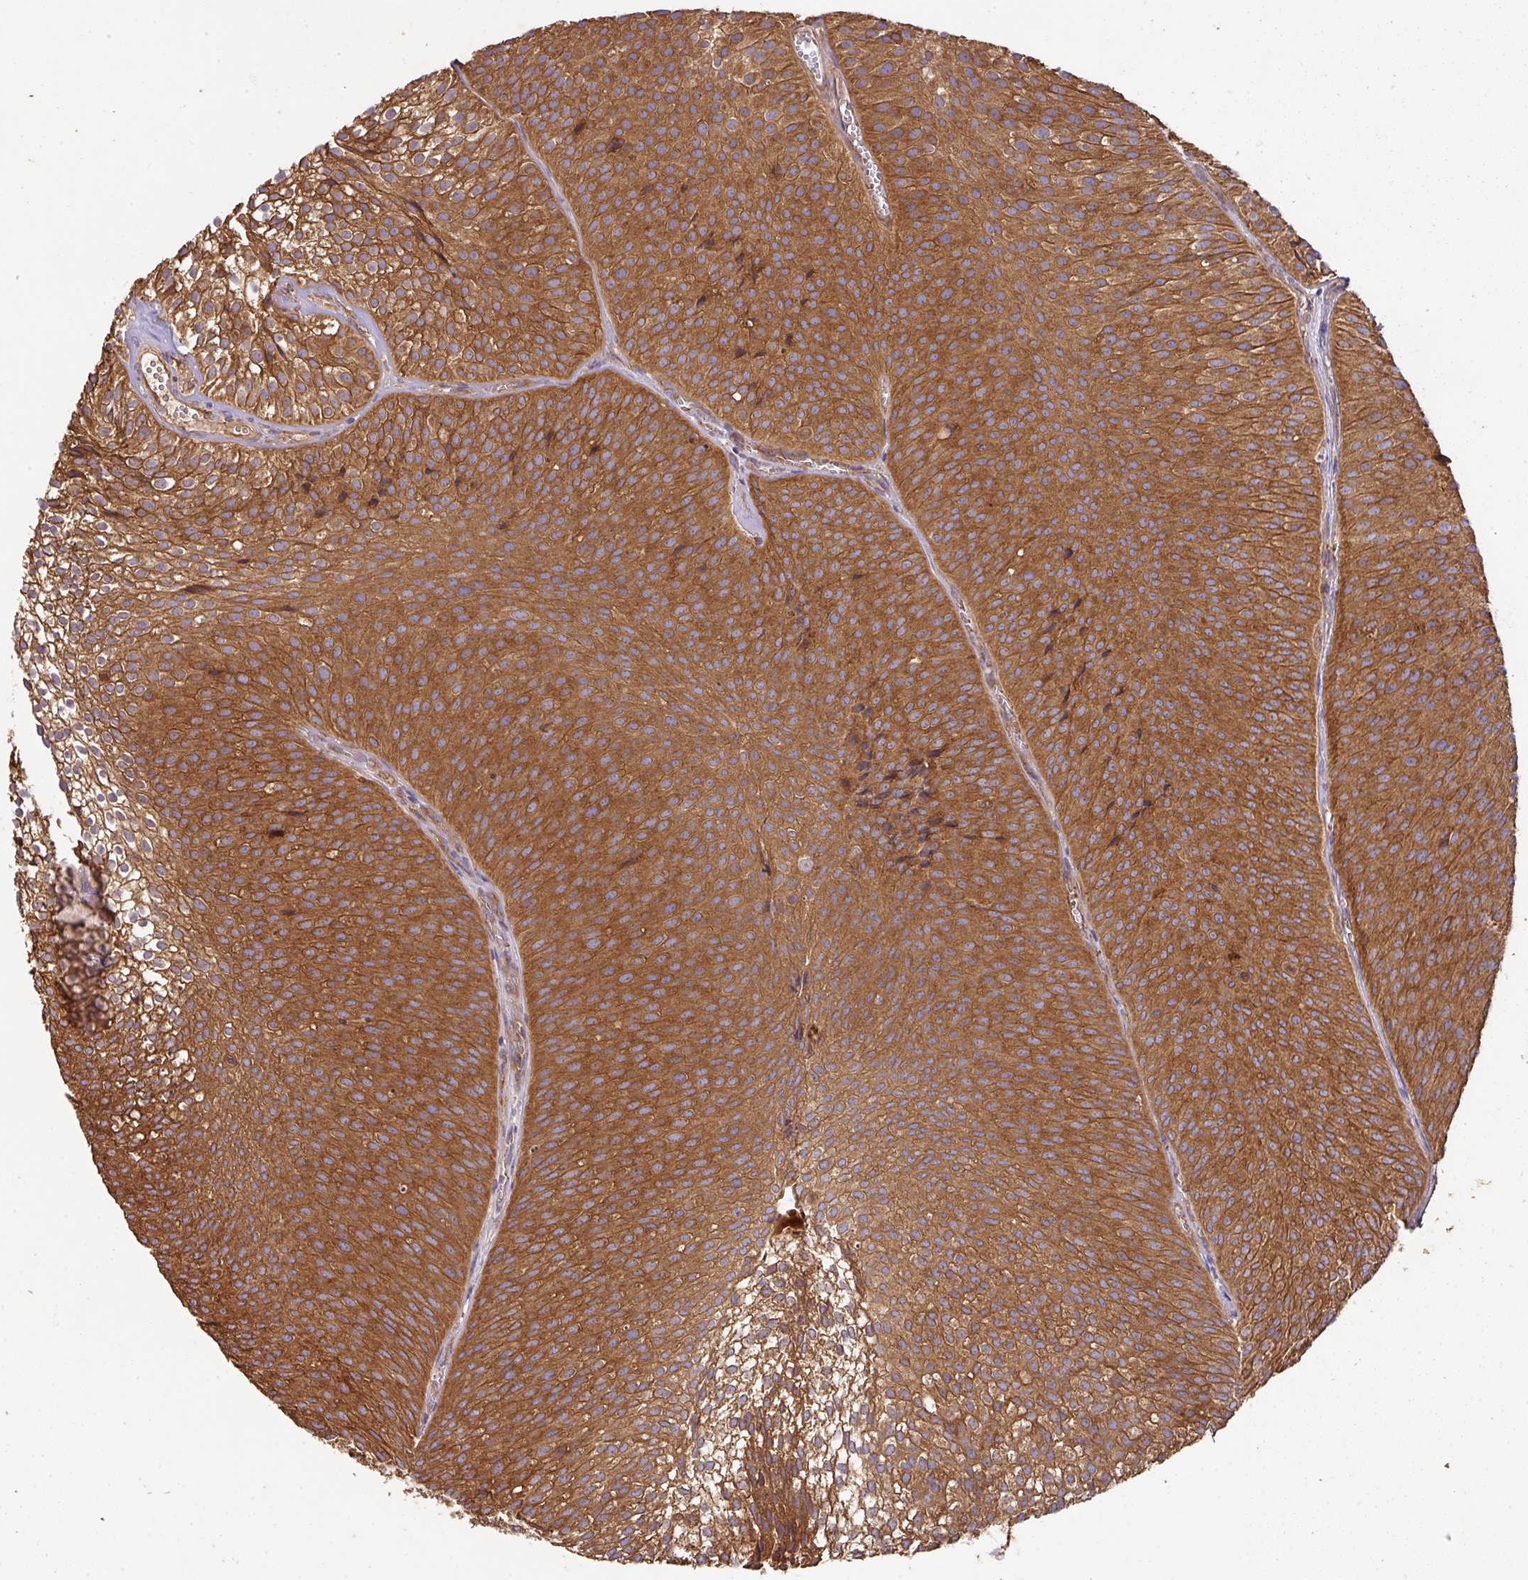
{"staining": {"intensity": "moderate", "quantity": ">75%", "location": "cytoplasmic/membranous"}, "tissue": "urothelial cancer", "cell_type": "Tumor cells", "image_type": "cancer", "snomed": [{"axis": "morphology", "description": "Urothelial carcinoma, Low grade"}, {"axis": "topography", "description": "Urinary bladder"}], "caption": "Protein analysis of urothelial carcinoma (low-grade) tissue exhibits moderate cytoplasmic/membranous staining in about >75% of tumor cells.", "gene": "GSPT1", "patient": {"sex": "male", "age": 91}}